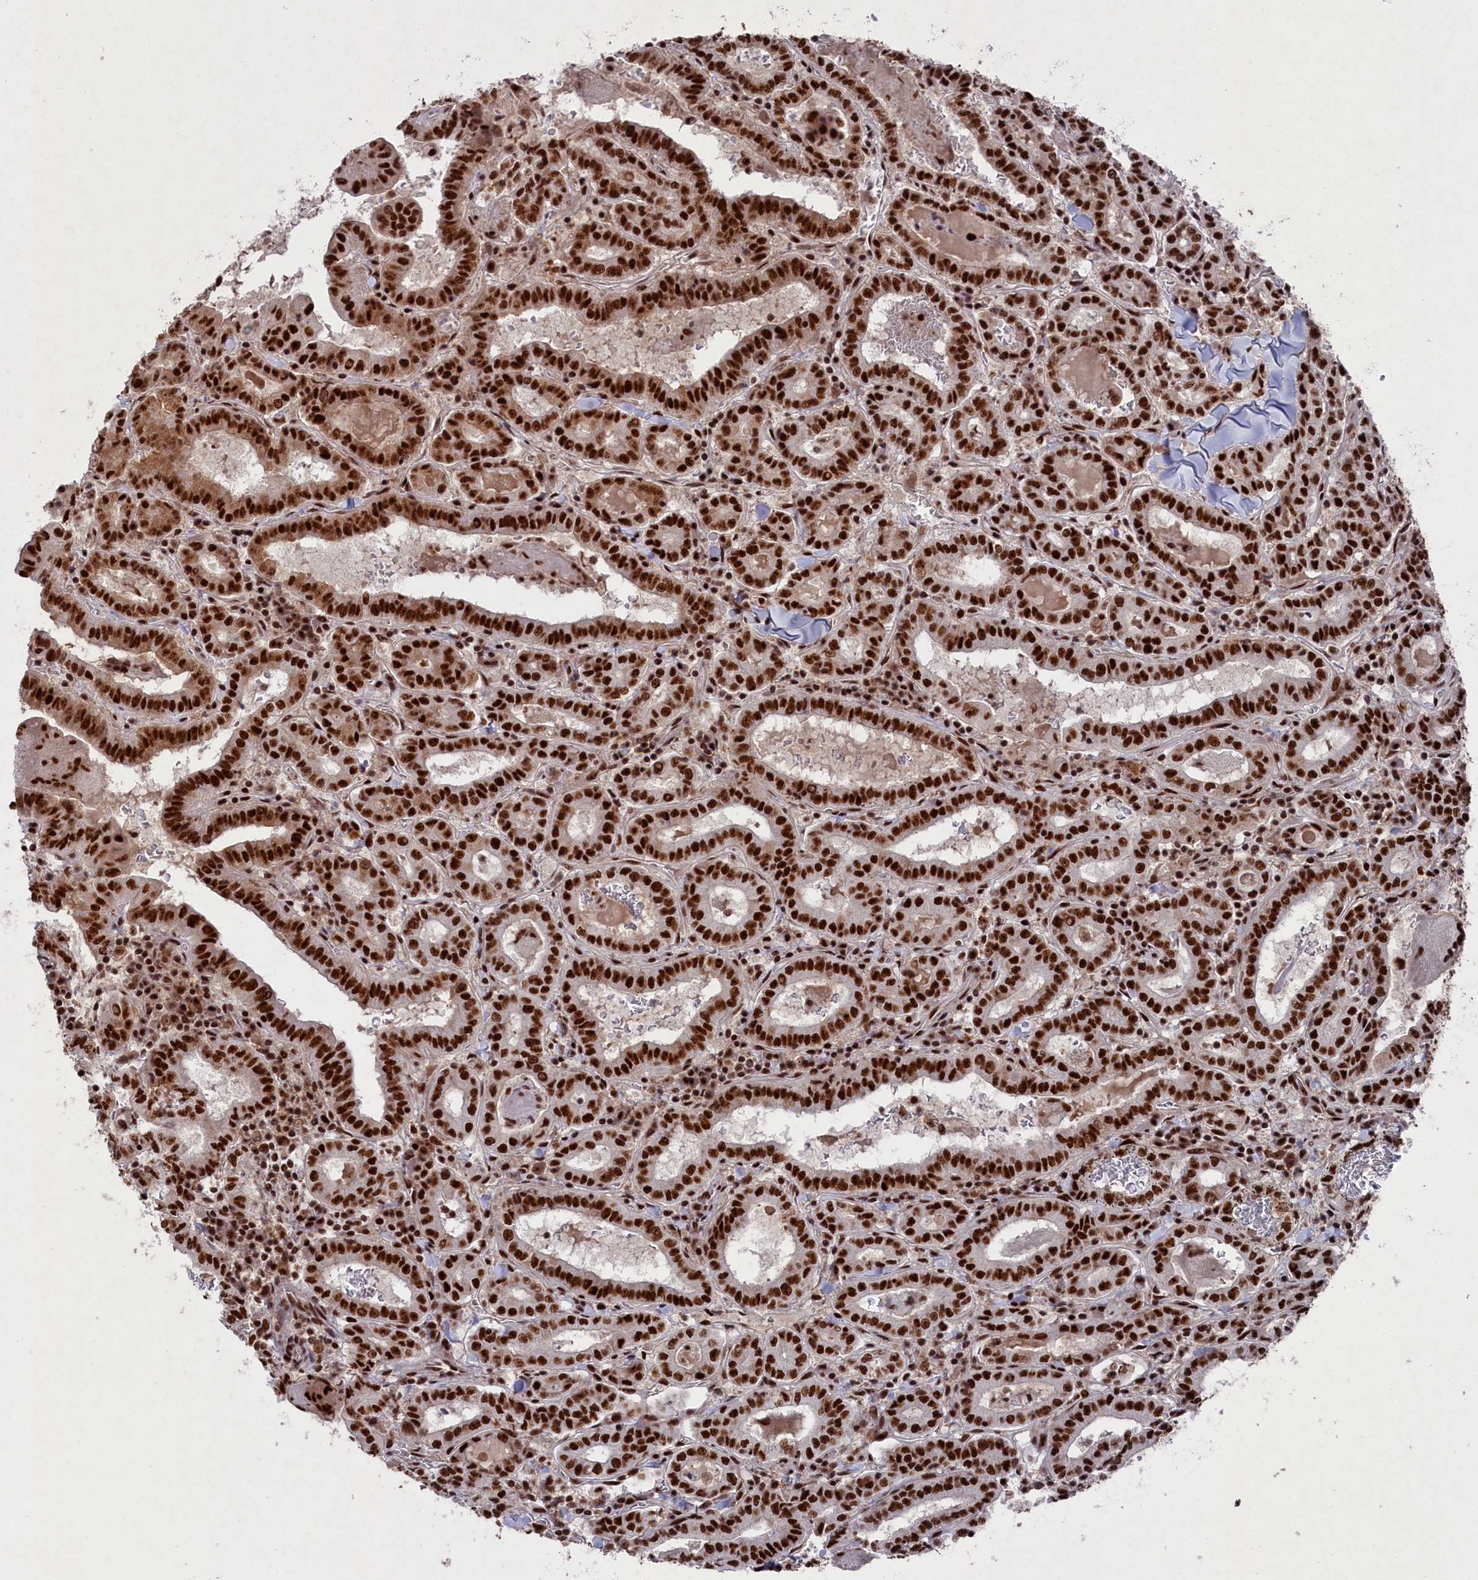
{"staining": {"intensity": "strong", "quantity": ">75%", "location": "nuclear"}, "tissue": "thyroid cancer", "cell_type": "Tumor cells", "image_type": "cancer", "snomed": [{"axis": "morphology", "description": "Papillary adenocarcinoma, NOS"}, {"axis": "topography", "description": "Thyroid gland"}], "caption": "Immunohistochemical staining of thyroid cancer displays high levels of strong nuclear positivity in approximately >75% of tumor cells.", "gene": "PRPF31", "patient": {"sex": "female", "age": 72}}